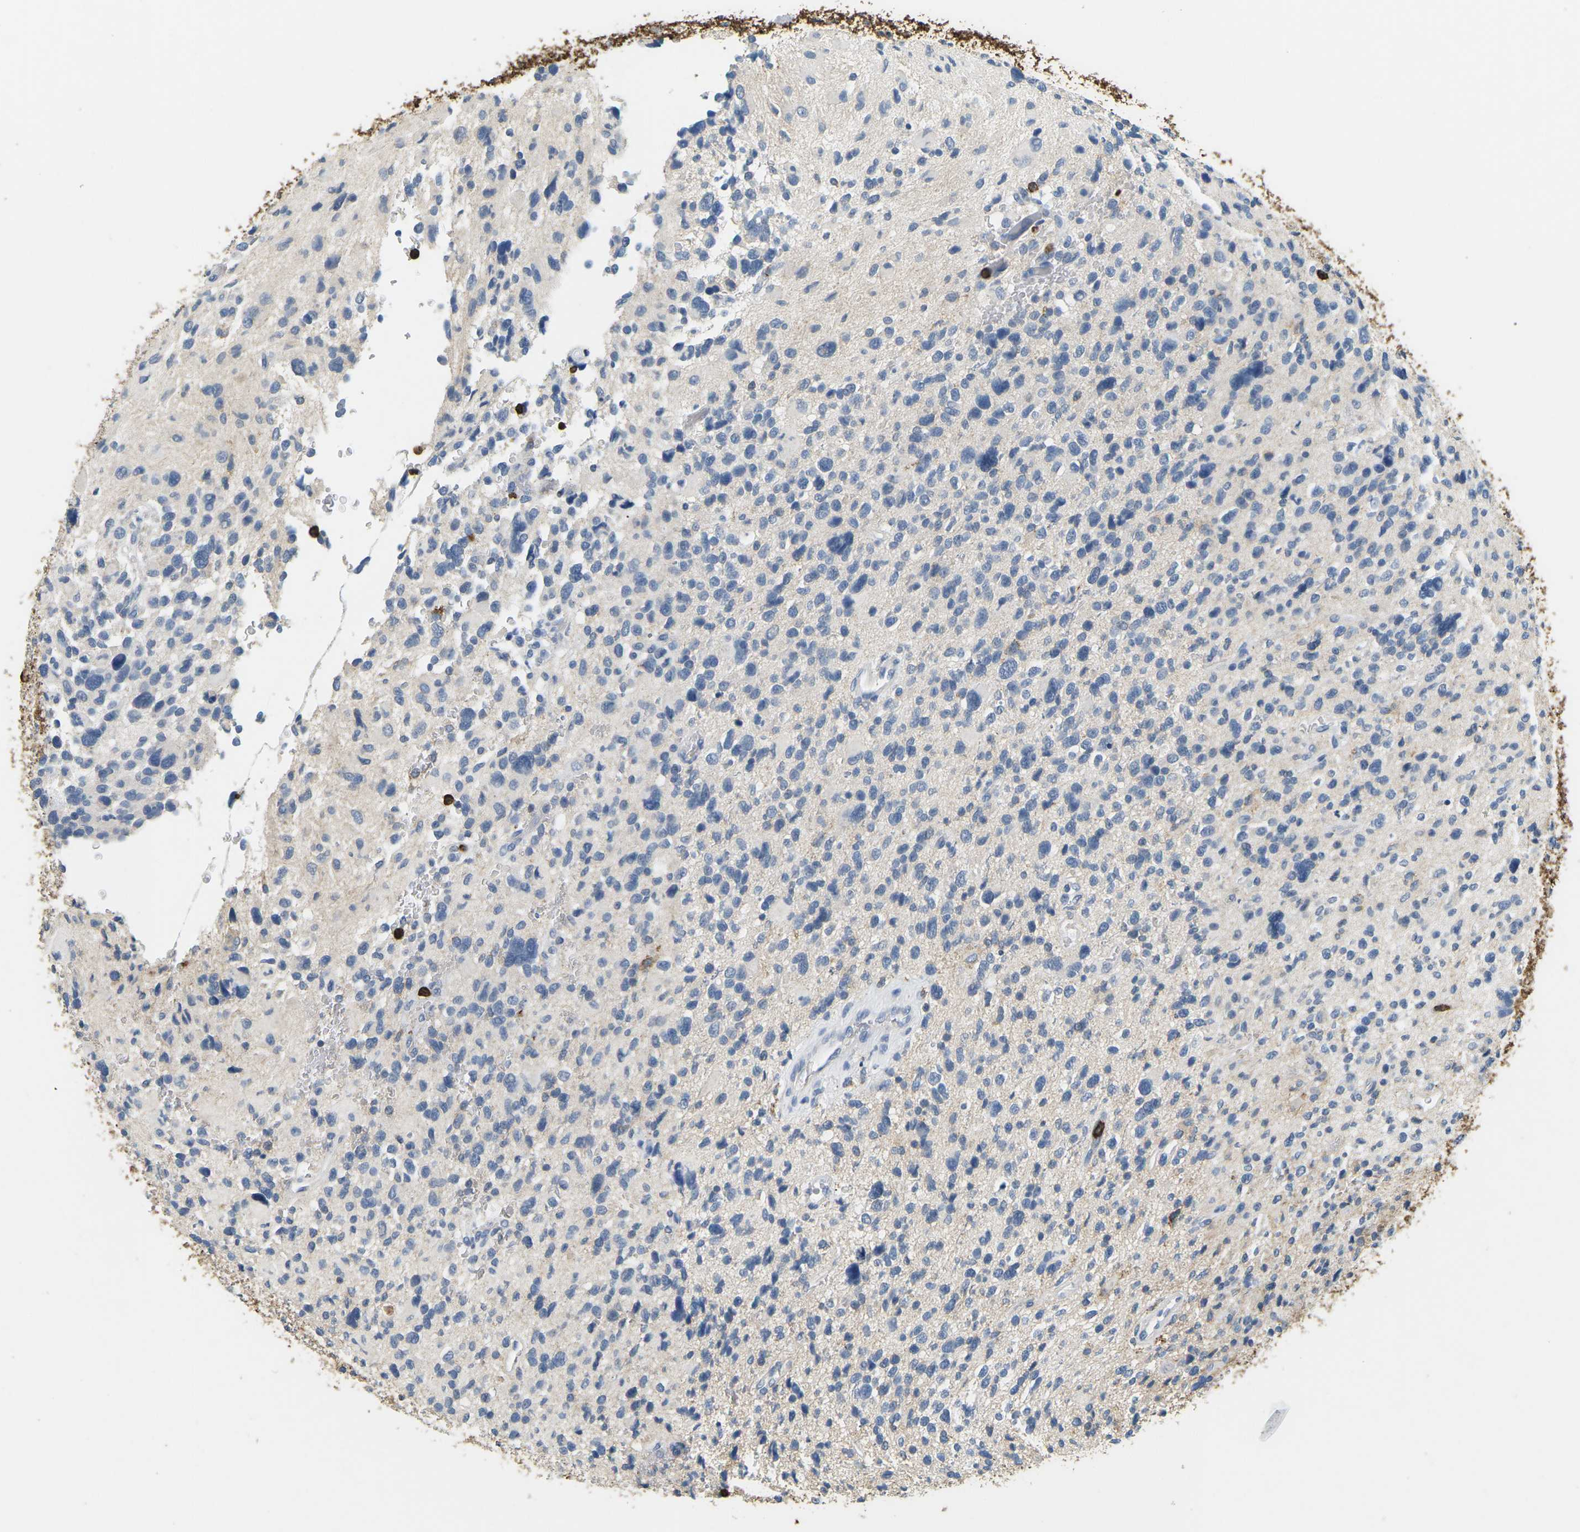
{"staining": {"intensity": "negative", "quantity": "none", "location": "none"}, "tissue": "glioma", "cell_type": "Tumor cells", "image_type": "cancer", "snomed": [{"axis": "morphology", "description": "Glioma, malignant, High grade"}, {"axis": "topography", "description": "Brain"}], "caption": "DAB immunohistochemical staining of glioma displays no significant positivity in tumor cells.", "gene": "ADM", "patient": {"sex": "male", "age": 48}}